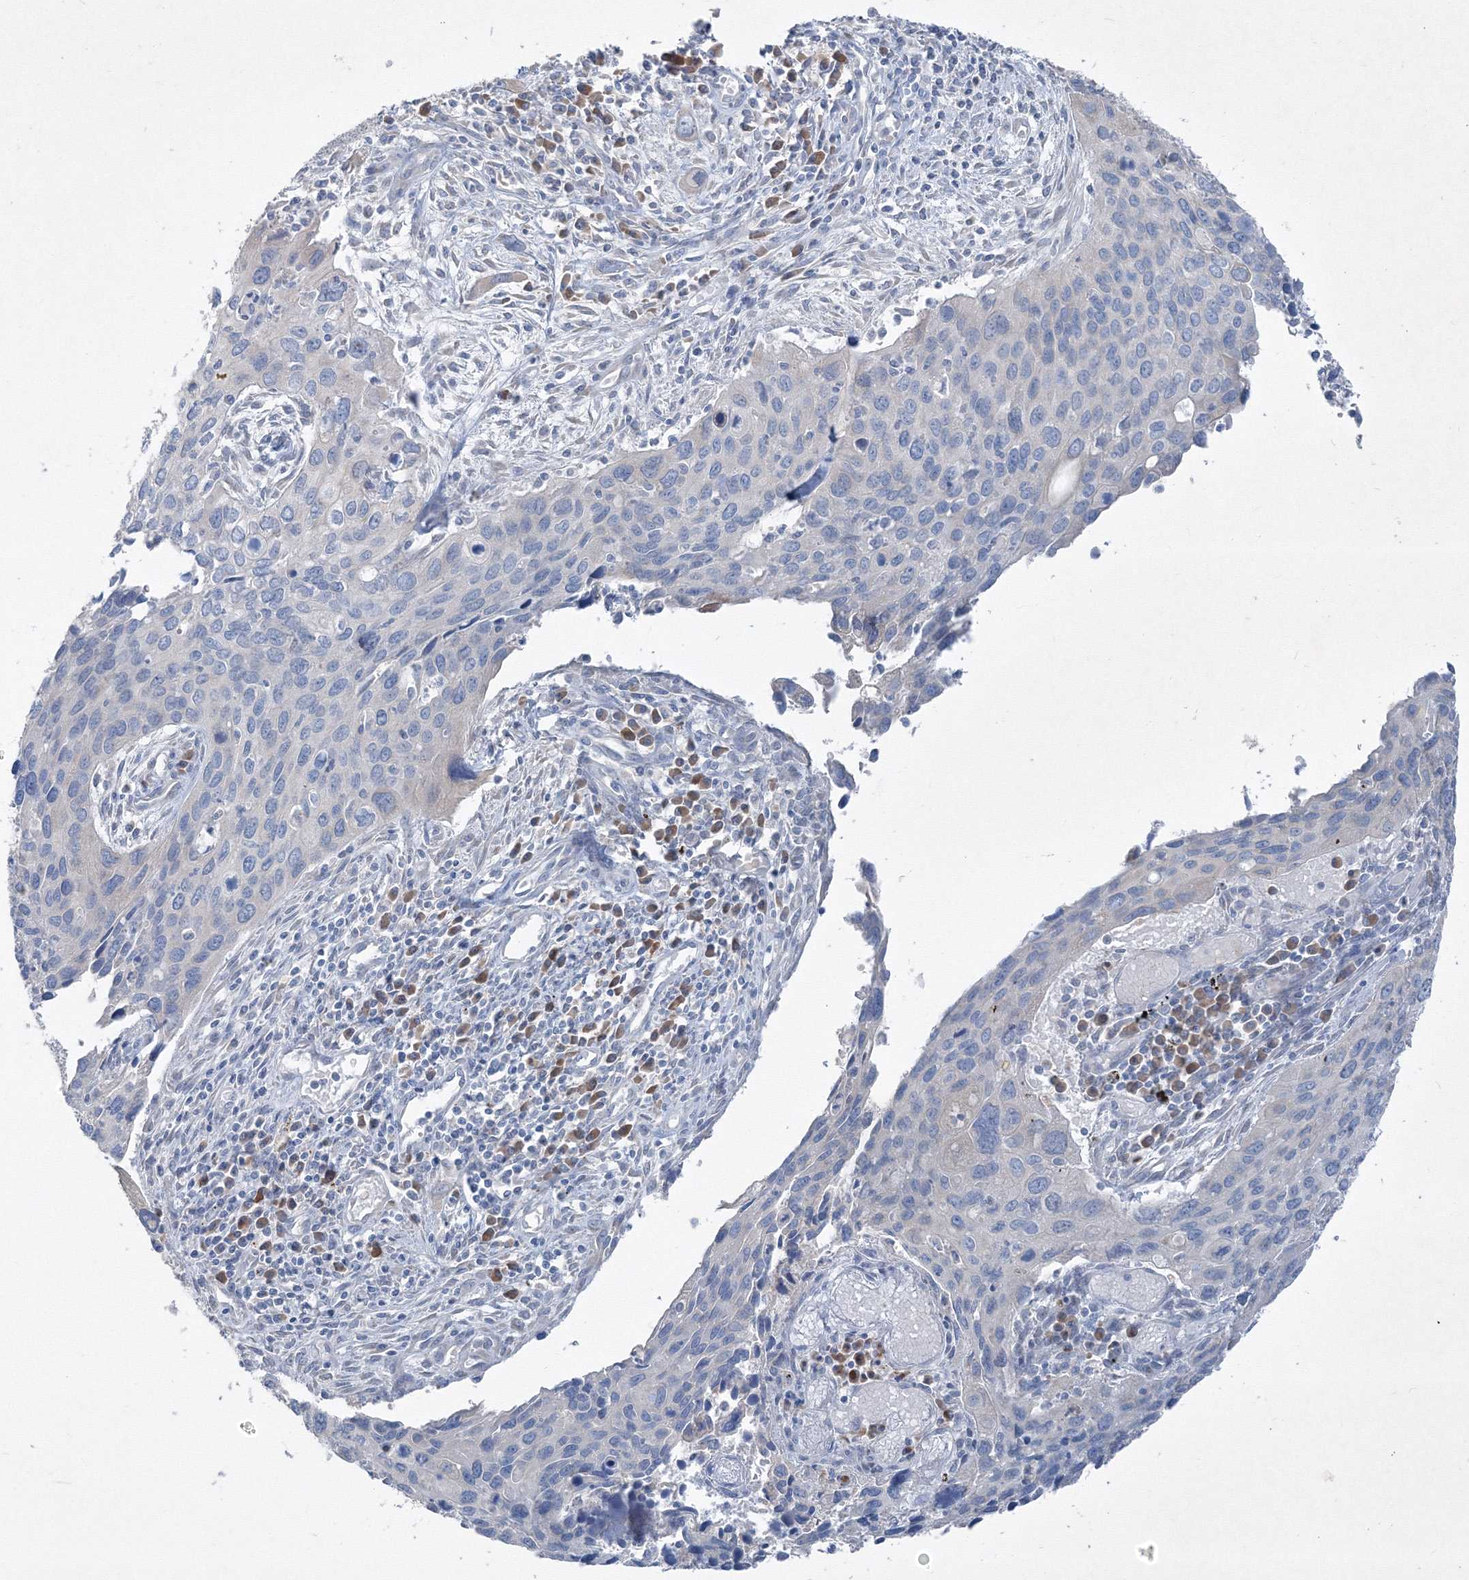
{"staining": {"intensity": "negative", "quantity": "none", "location": "none"}, "tissue": "cervical cancer", "cell_type": "Tumor cells", "image_type": "cancer", "snomed": [{"axis": "morphology", "description": "Squamous cell carcinoma, NOS"}, {"axis": "topography", "description": "Cervix"}], "caption": "Cervical cancer was stained to show a protein in brown. There is no significant staining in tumor cells. Brightfield microscopy of immunohistochemistry stained with DAB (brown) and hematoxylin (blue), captured at high magnification.", "gene": "IFNAR1", "patient": {"sex": "female", "age": 55}}